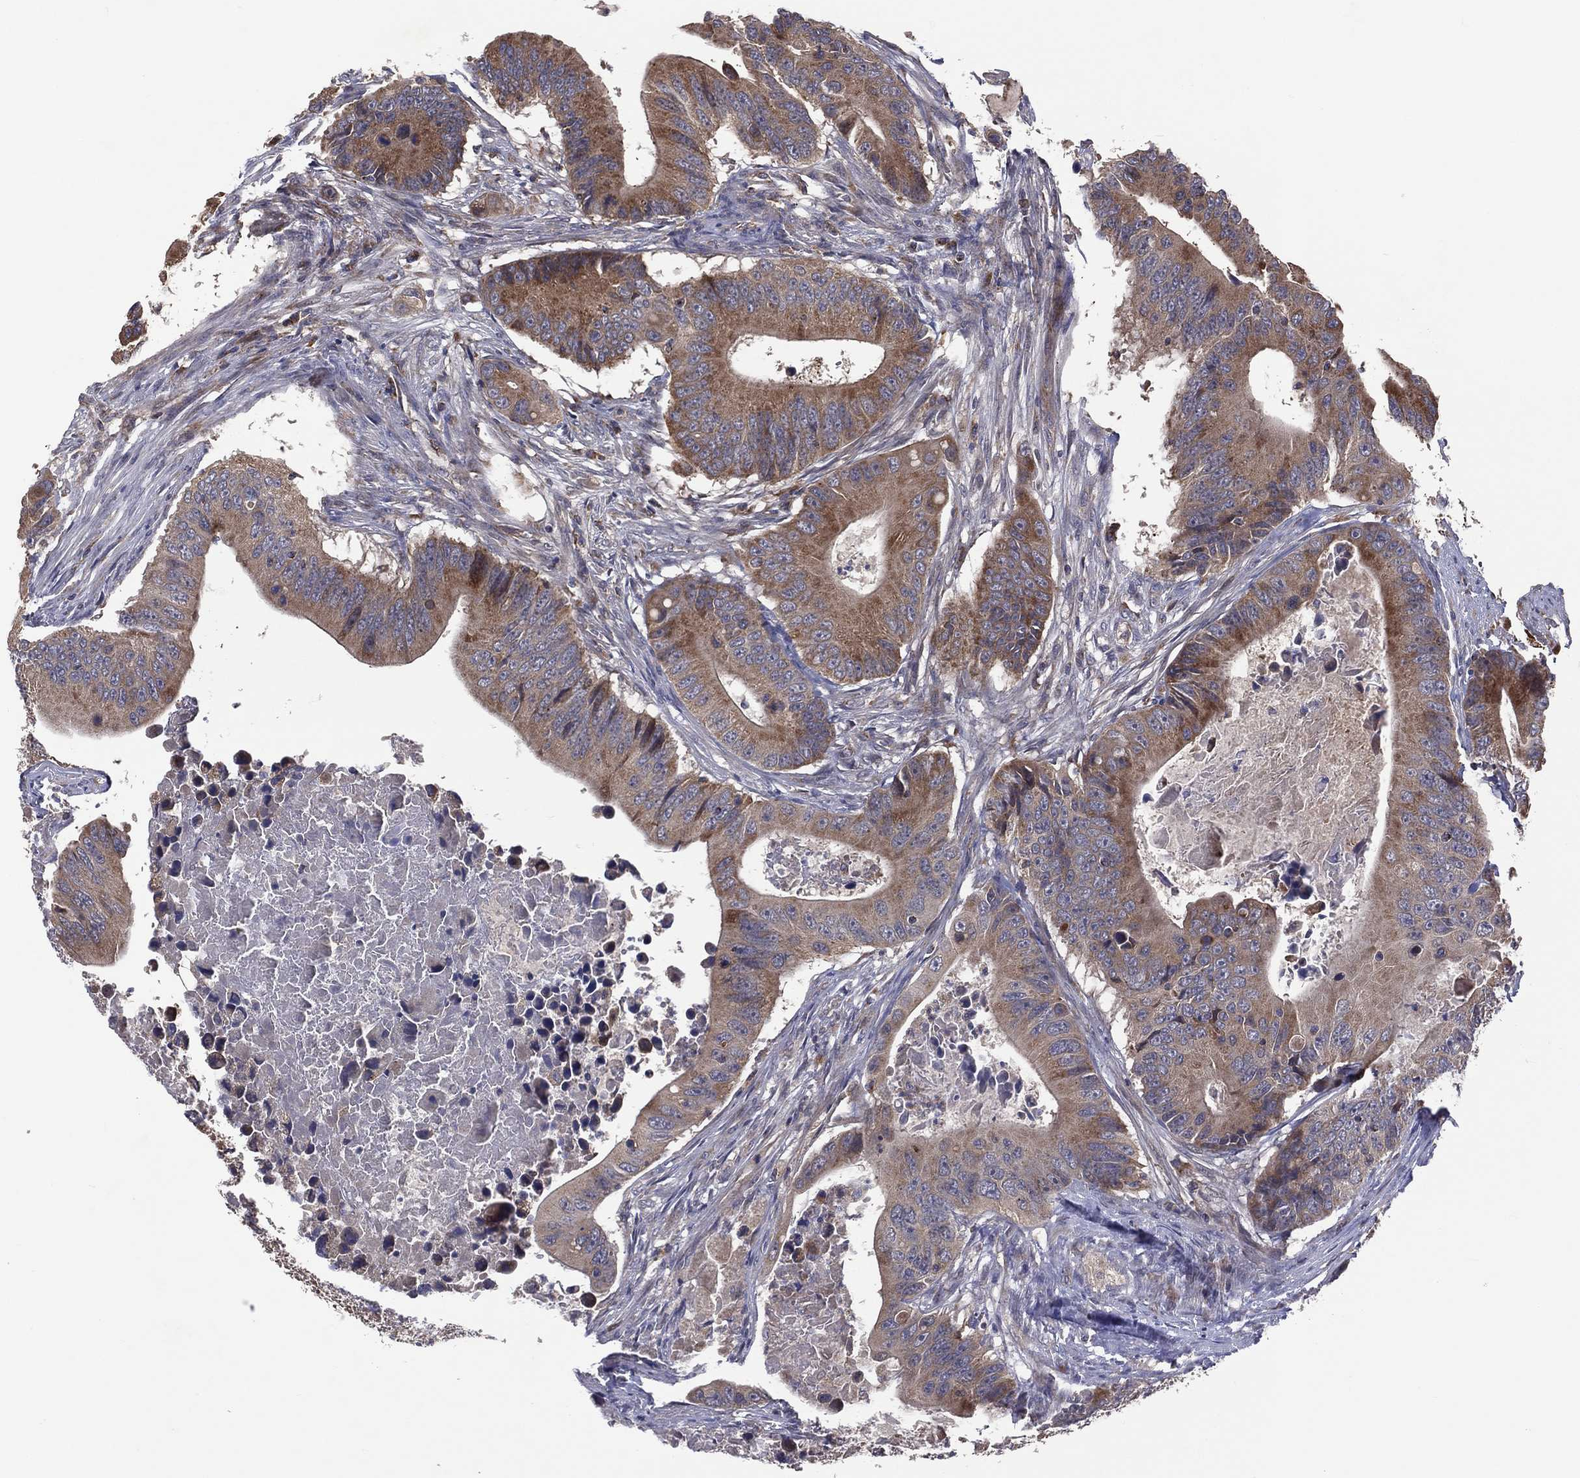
{"staining": {"intensity": "moderate", "quantity": "25%-75%", "location": "cytoplasmic/membranous"}, "tissue": "colorectal cancer", "cell_type": "Tumor cells", "image_type": "cancer", "snomed": [{"axis": "morphology", "description": "Adenocarcinoma, NOS"}, {"axis": "topography", "description": "Colon"}], "caption": "An IHC photomicrograph of tumor tissue is shown. Protein staining in brown shows moderate cytoplasmic/membranous positivity in colorectal cancer (adenocarcinoma) within tumor cells. Immunohistochemistry (ihc) stains the protein of interest in brown and the nuclei are stained blue.", "gene": "STARD3", "patient": {"sex": "female", "age": 90}}